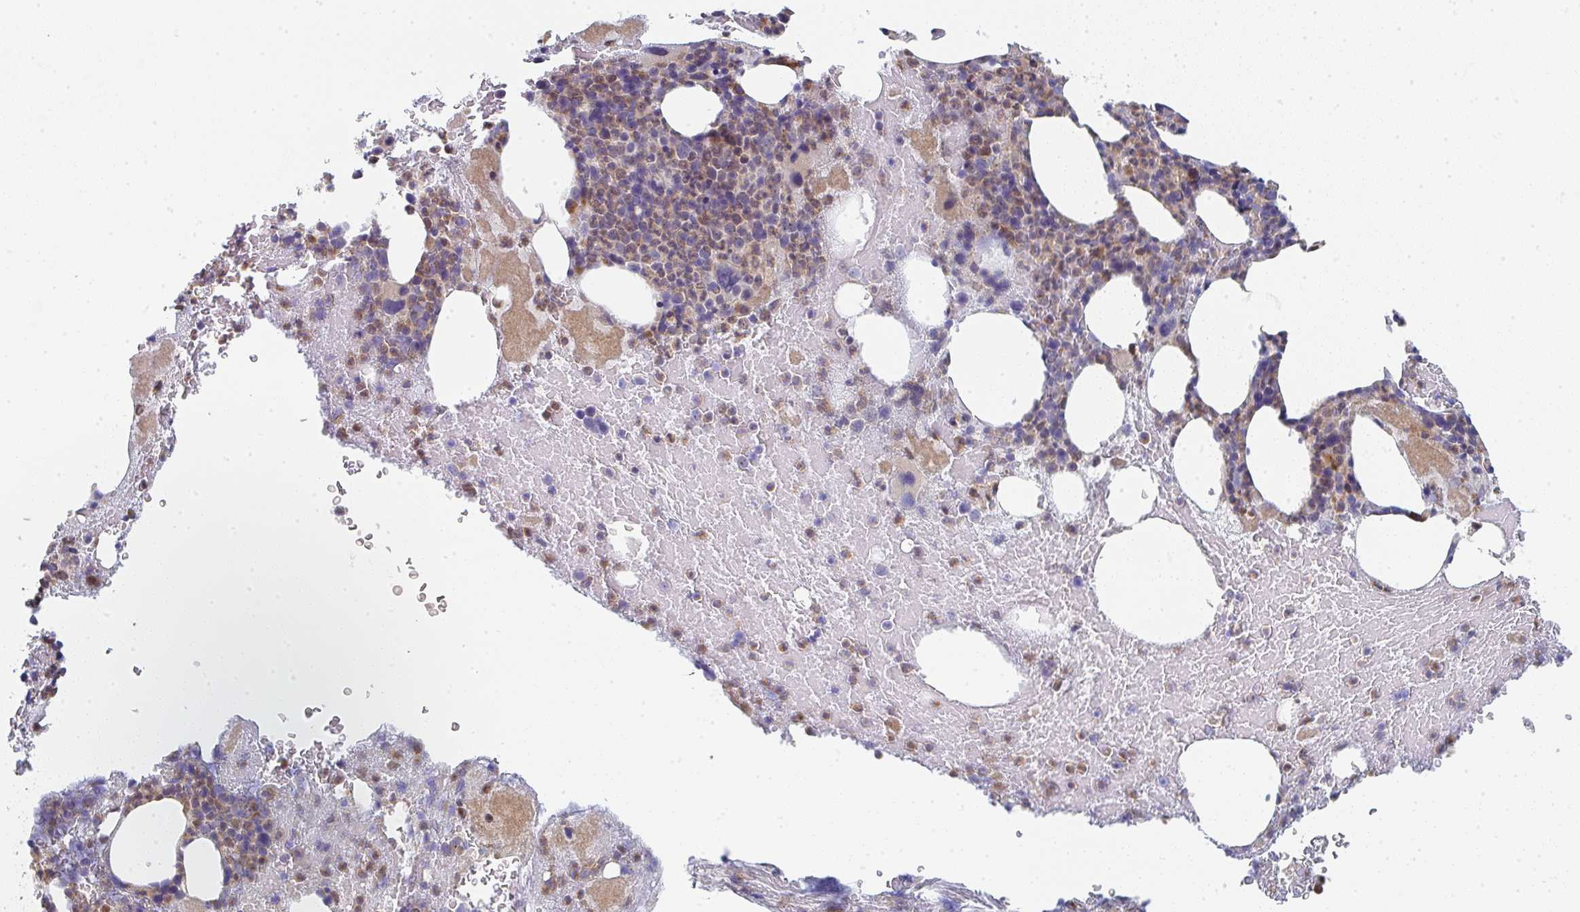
{"staining": {"intensity": "moderate", "quantity": "25%-75%", "location": "cytoplasmic/membranous"}, "tissue": "bone marrow", "cell_type": "Hematopoietic cells", "image_type": "normal", "snomed": [{"axis": "morphology", "description": "Normal tissue, NOS"}, {"axis": "topography", "description": "Bone marrow"}], "caption": "IHC photomicrograph of benign bone marrow: bone marrow stained using immunohistochemistry reveals medium levels of moderate protein expression localized specifically in the cytoplasmic/membranous of hematopoietic cells, appearing as a cytoplasmic/membranous brown color.", "gene": "KLHL33", "patient": {"sex": "female", "age": 59}}